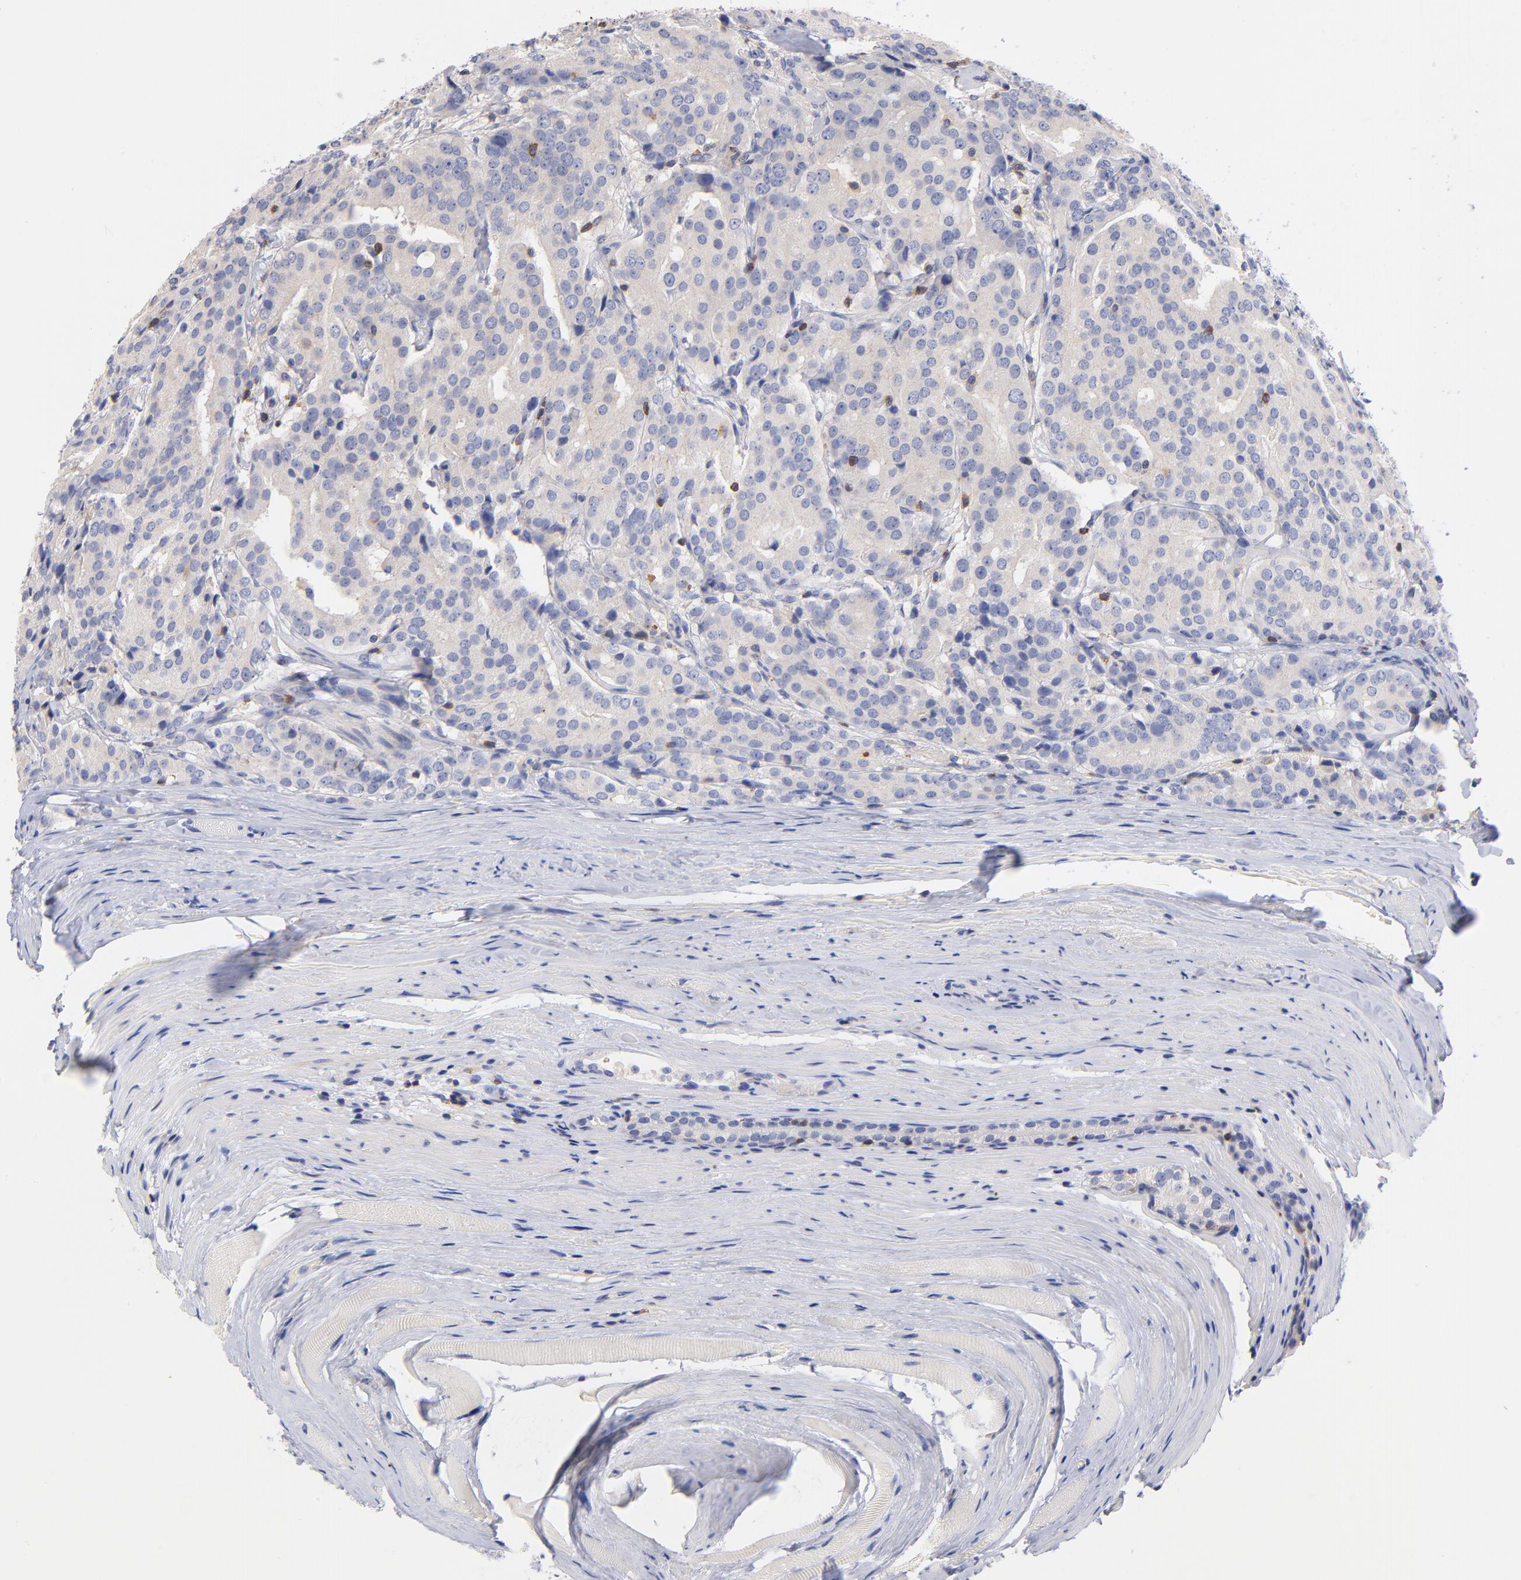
{"staining": {"intensity": "negative", "quantity": "none", "location": "none"}, "tissue": "prostate cancer", "cell_type": "Tumor cells", "image_type": "cancer", "snomed": [{"axis": "morphology", "description": "Adenocarcinoma, Medium grade"}, {"axis": "topography", "description": "Prostate"}], "caption": "A micrograph of human adenocarcinoma (medium-grade) (prostate) is negative for staining in tumor cells.", "gene": "KREMEN2", "patient": {"sex": "male", "age": 72}}